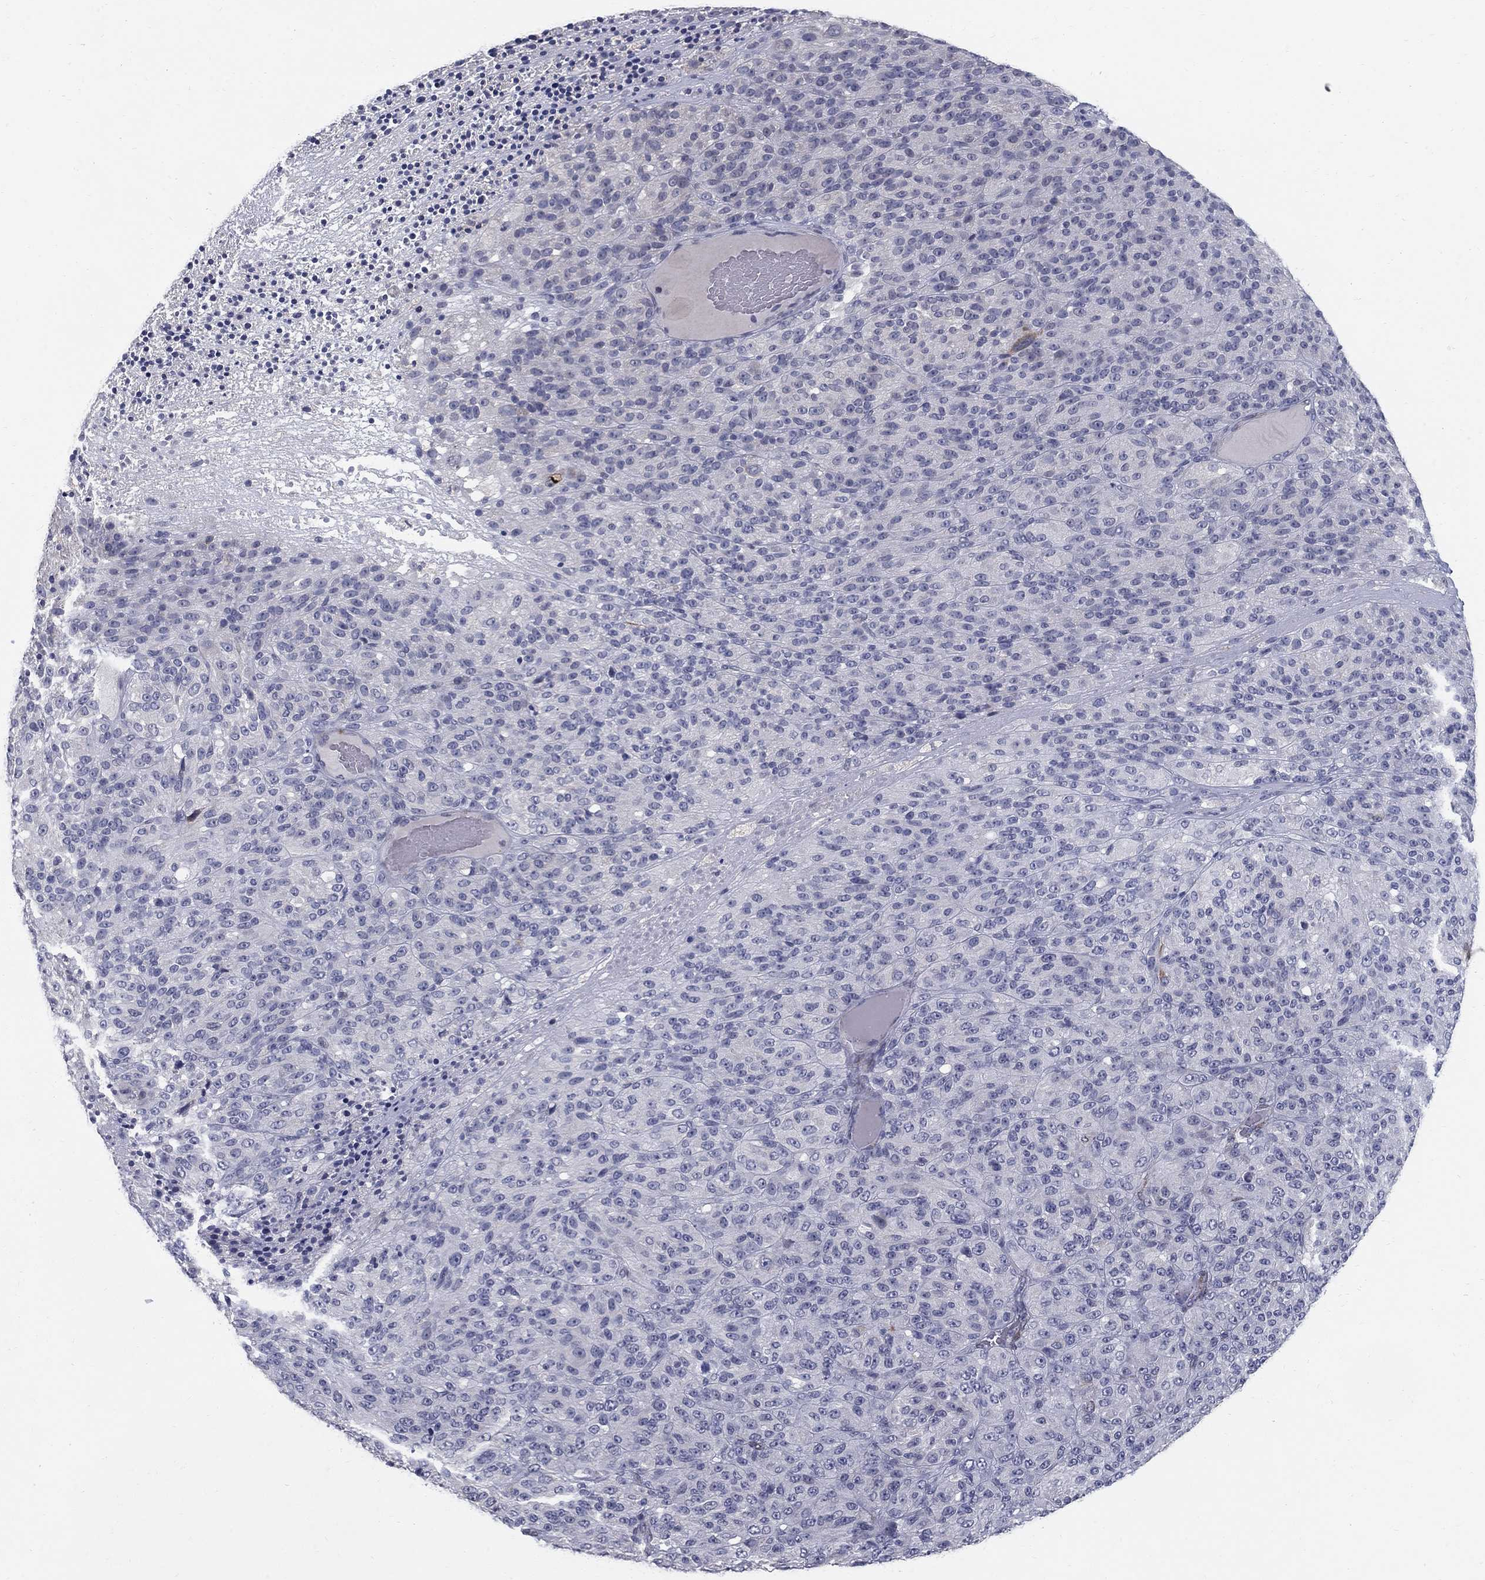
{"staining": {"intensity": "negative", "quantity": "none", "location": "none"}, "tissue": "melanoma", "cell_type": "Tumor cells", "image_type": "cancer", "snomed": [{"axis": "morphology", "description": "Malignant melanoma, Metastatic site"}, {"axis": "topography", "description": "Brain"}], "caption": "DAB (3,3'-diaminobenzidine) immunohistochemical staining of human malignant melanoma (metastatic site) exhibits no significant expression in tumor cells.", "gene": "NTRK2", "patient": {"sex": "female", "age": 56}}